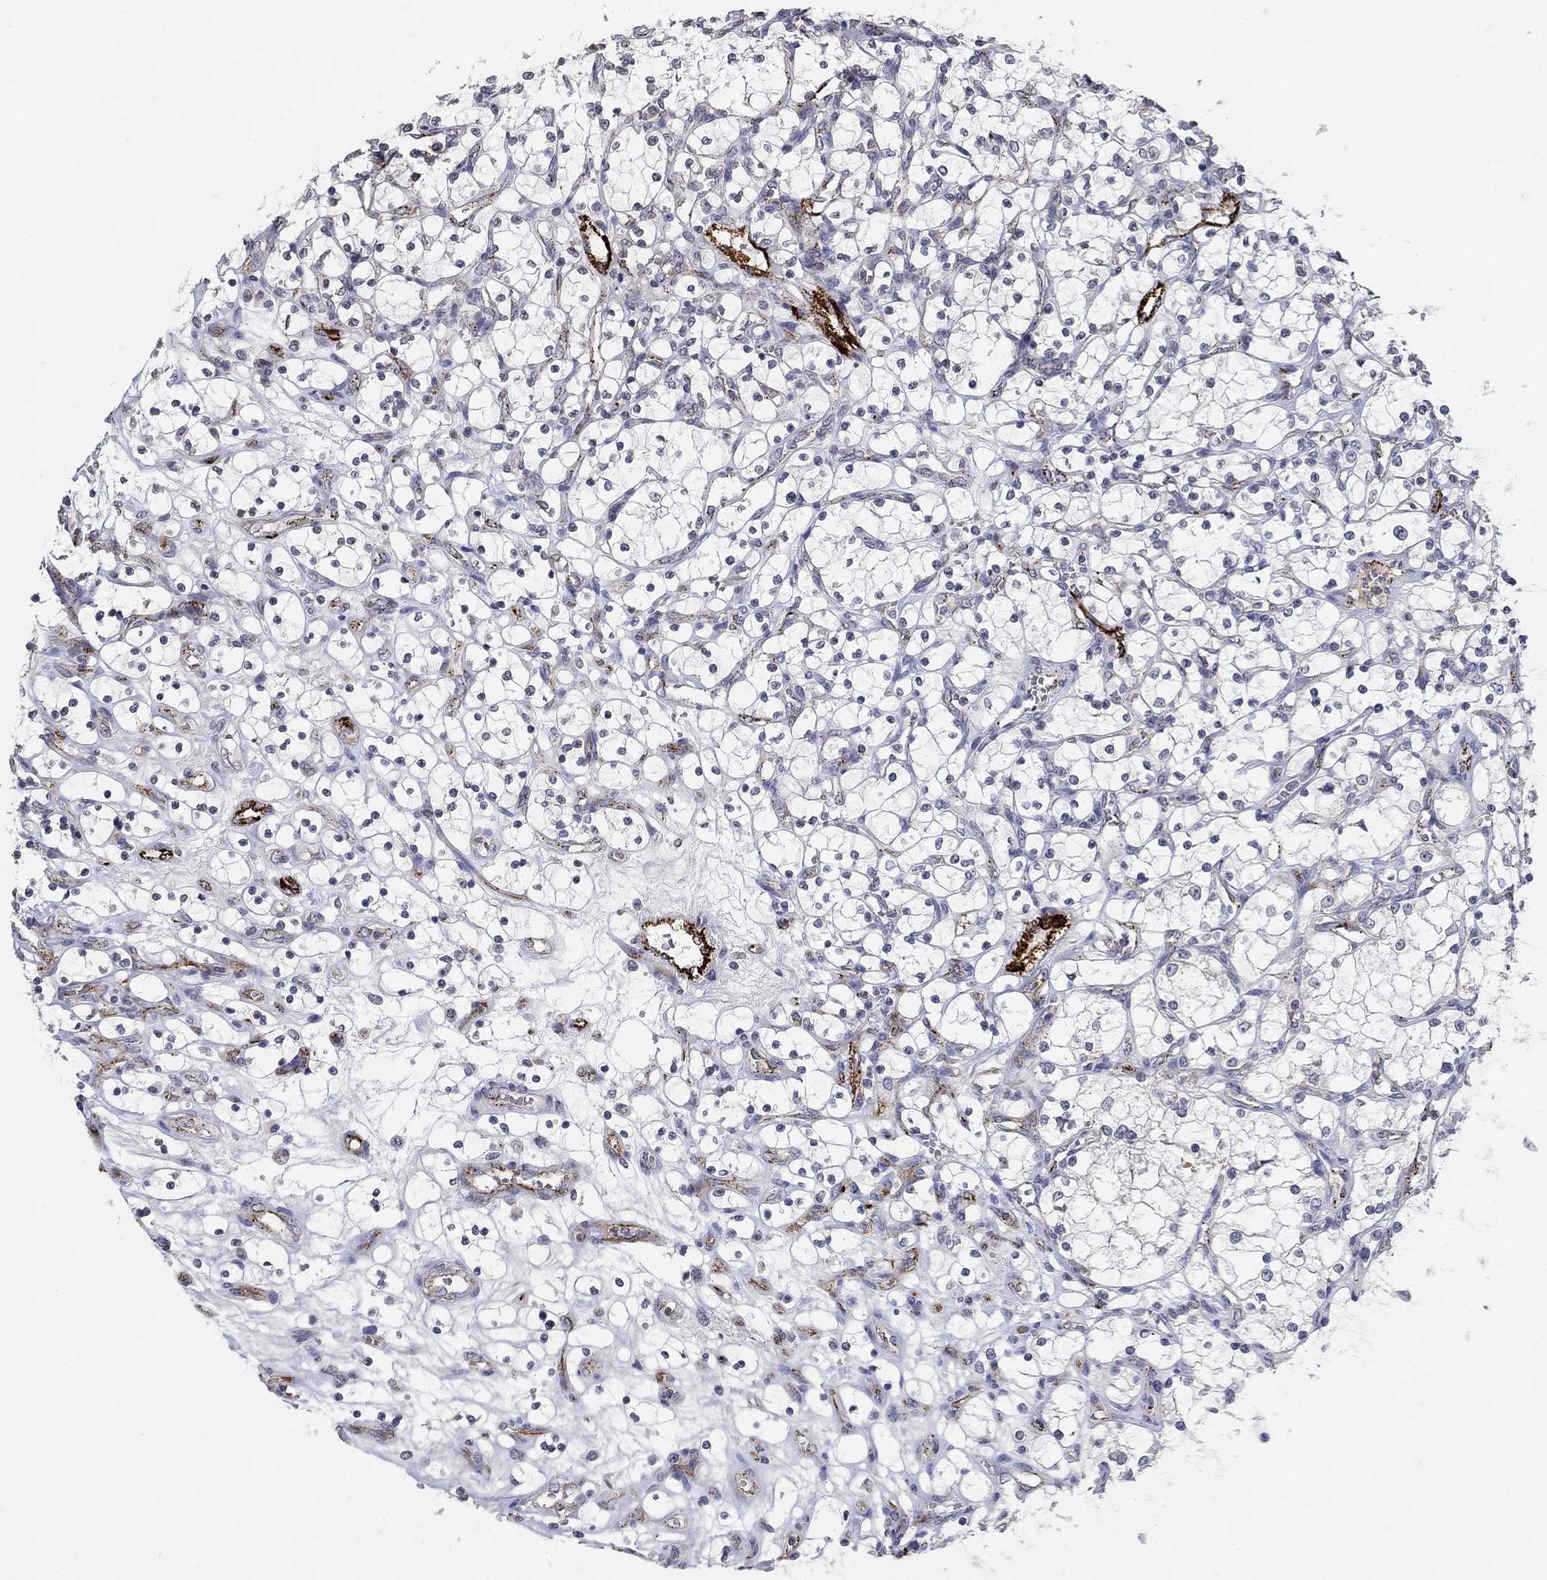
{"staining": {"intensity": "negative", "quantity": "none", "location": "none"}, "tissue": "renal cancer", "cell_type": "Tumor cells", "image_type": "cancer", "snomed": [{"axis": "morphology", "description": "Adenocarcinoma, NOS"}, {"axis": "topography", "description": "Kidney"}], "caption": "This is a micrograph of IHC staining of renal cancer (adenocarcinoma), which shows no expression in tumor cells.", "gene": "TINAG", "patient": {"sex": "female", "age": 69}}